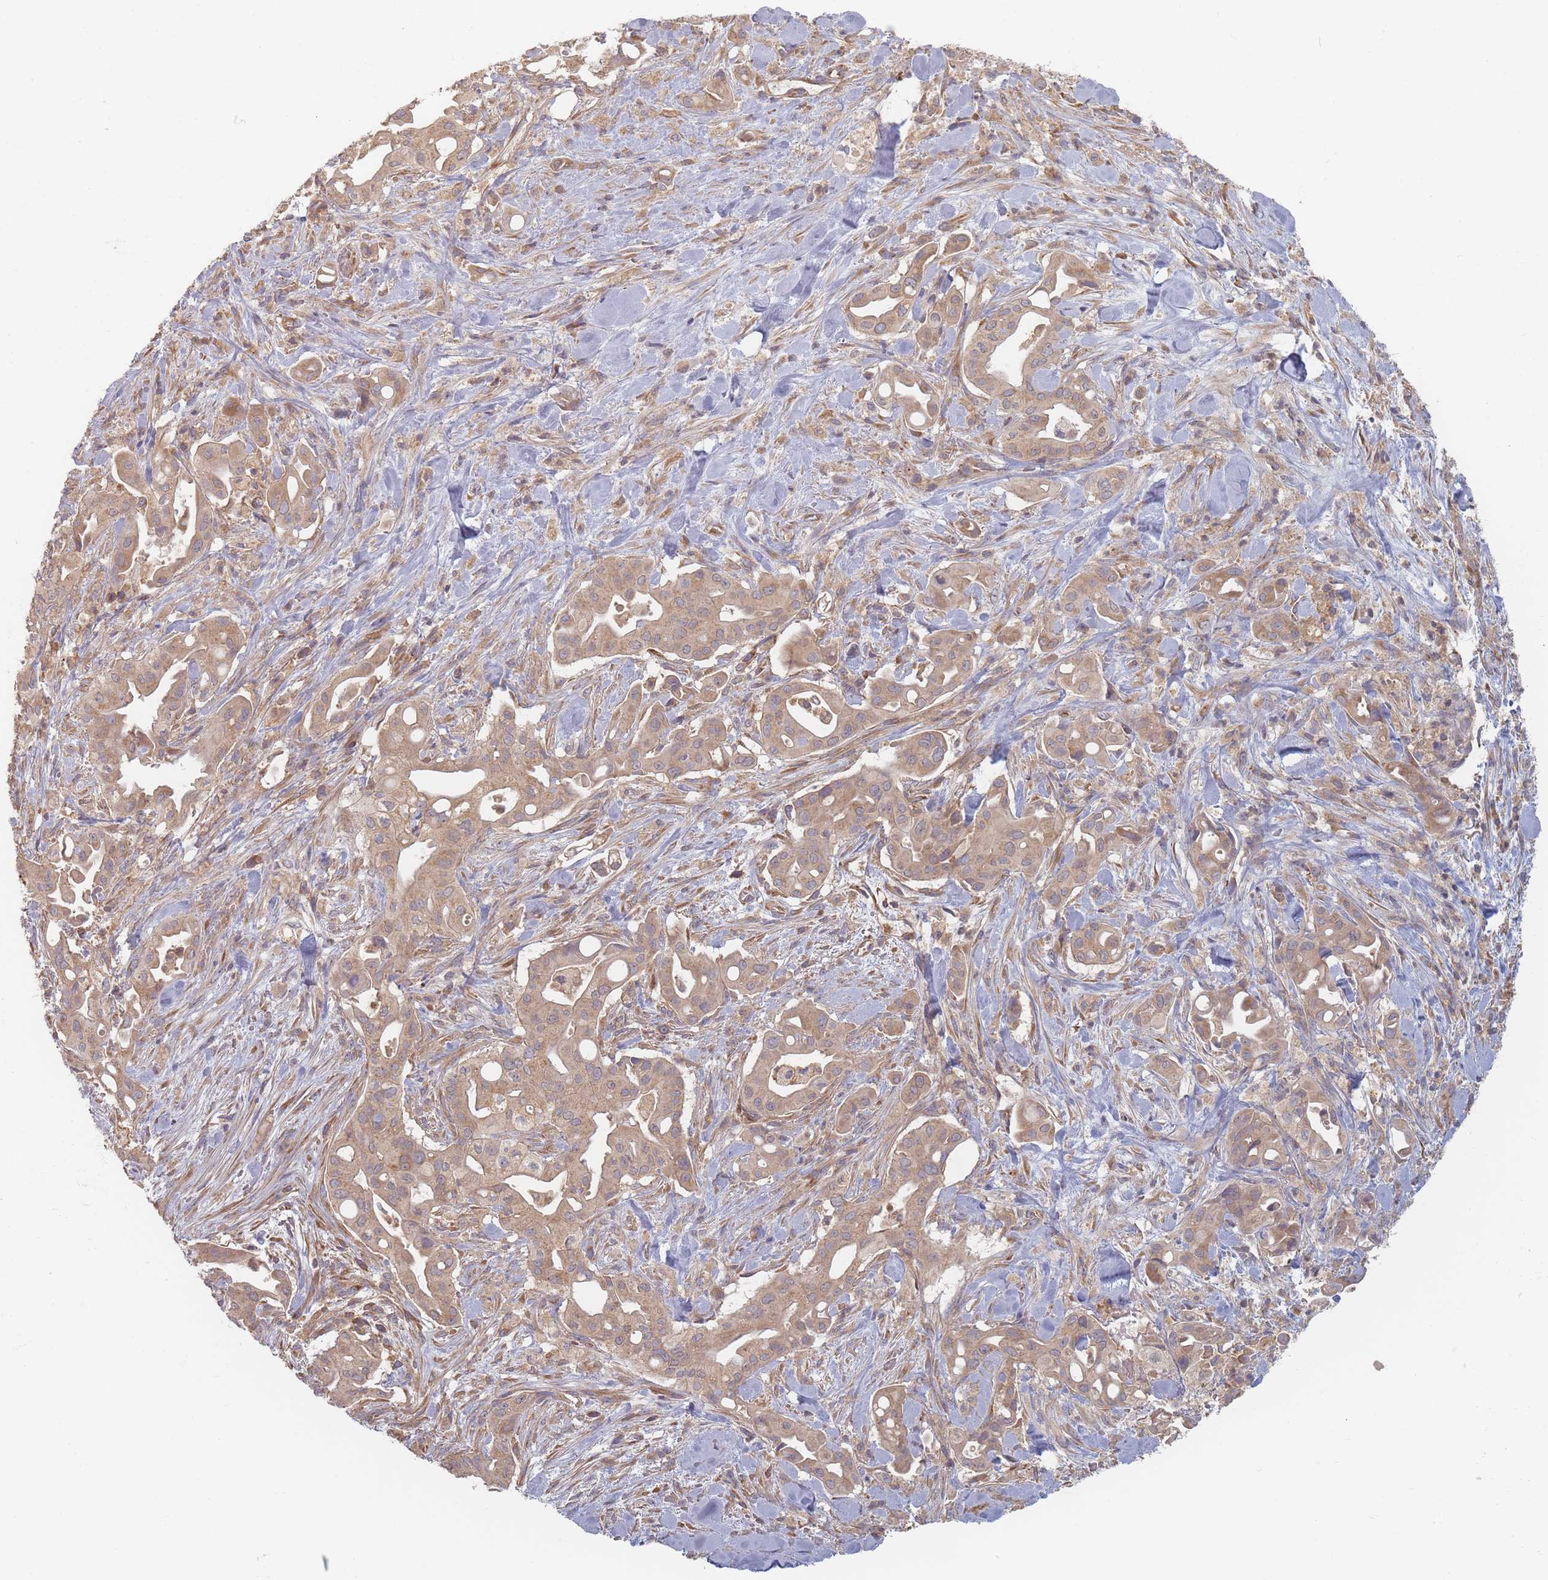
{"staining": {"intensity": "moderate", "quantity": ">75%", "location": "cytoplasmic/membranous"}, "tissue": "liver cancer", "cell_type": "Tumor cells", "image_type": "cancer", "snomed": [{"axis": "morphology", "description": "Cholangiocarcinoma"}, {"axis": "topography", "description": "Liver"}], "caption": "Immunohistochemistry (IHC) (DAB (3,3'-diaminobenzidine)) staining of human liver cancer (cholangiocarcinoma) reveals moderate cytoplasmic/membranous protein staining in approximately >75% of tumor cells.", "gene": "SLC35F3", "patient": {"sex": "female", "age": 68}}